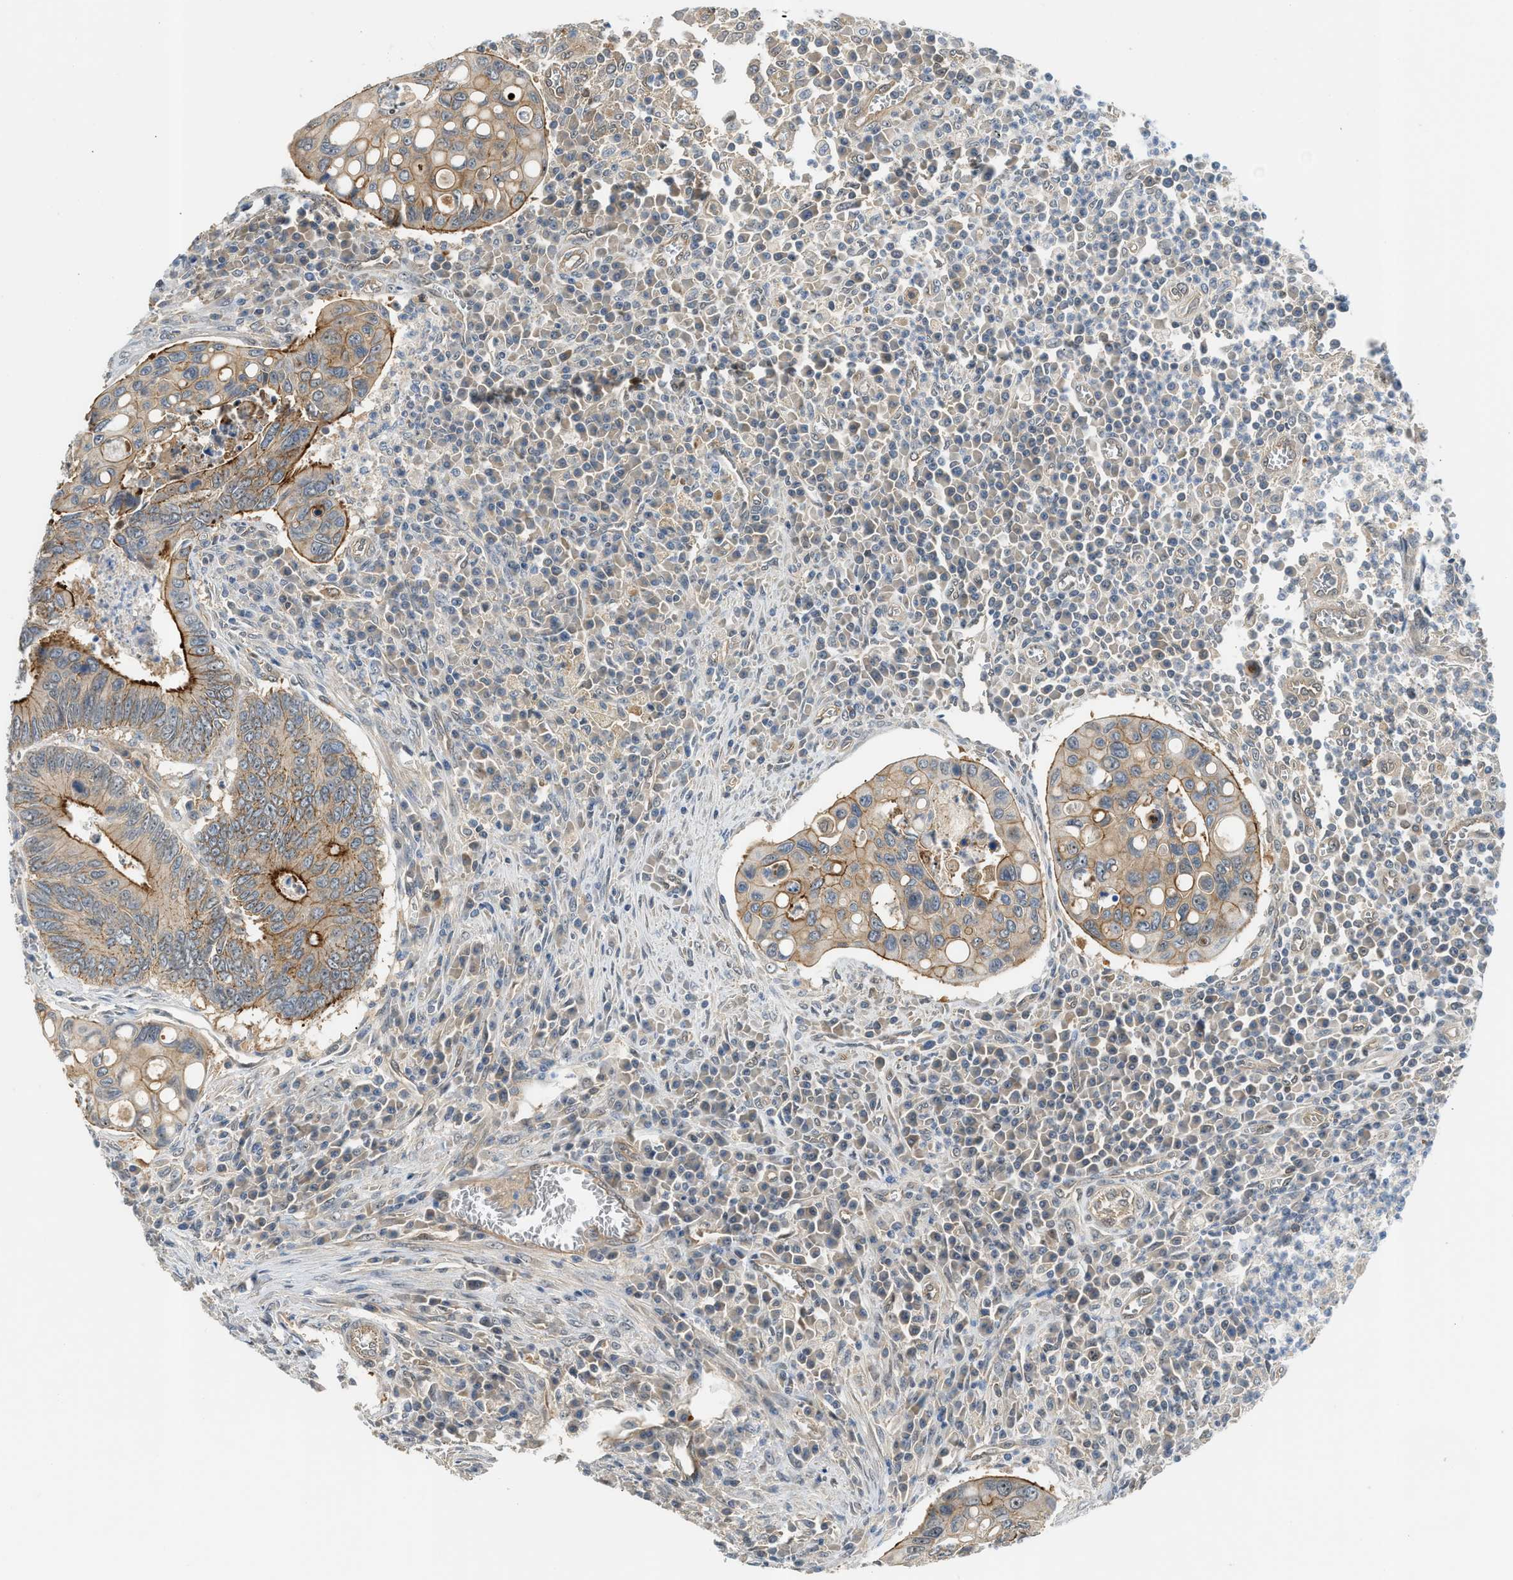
{"staining": {"intensity": "strong", "quantity": ">75%", "location": "cytoplasmic/membranous"}, "tissue": "colorectal cancer", "cell_type": "Tumor cells", "image_type": "cancer", "snomed": [{"axis": "morphology", "description": "Inflammation, NOS"}, {"axis": "morphology", "description": "Adenocarcinoma, NOS"}, {"axis": "topography", "description": "Colon"}], "caption": "IHC staining of colorectal cancer (adenocarcinoma), which demonstrates high levels of strong cytoplasmic/membranous expression in approximately >75% of tumor cells indicating strong cytoplasmic/membranous protein positivity. The staining was performed using DAB (brown) for protein detection and nuclei were counterstained in hematoxylin (blue).", "gene": "CBLB", "patient": {"sex": "male", "age": 72}}